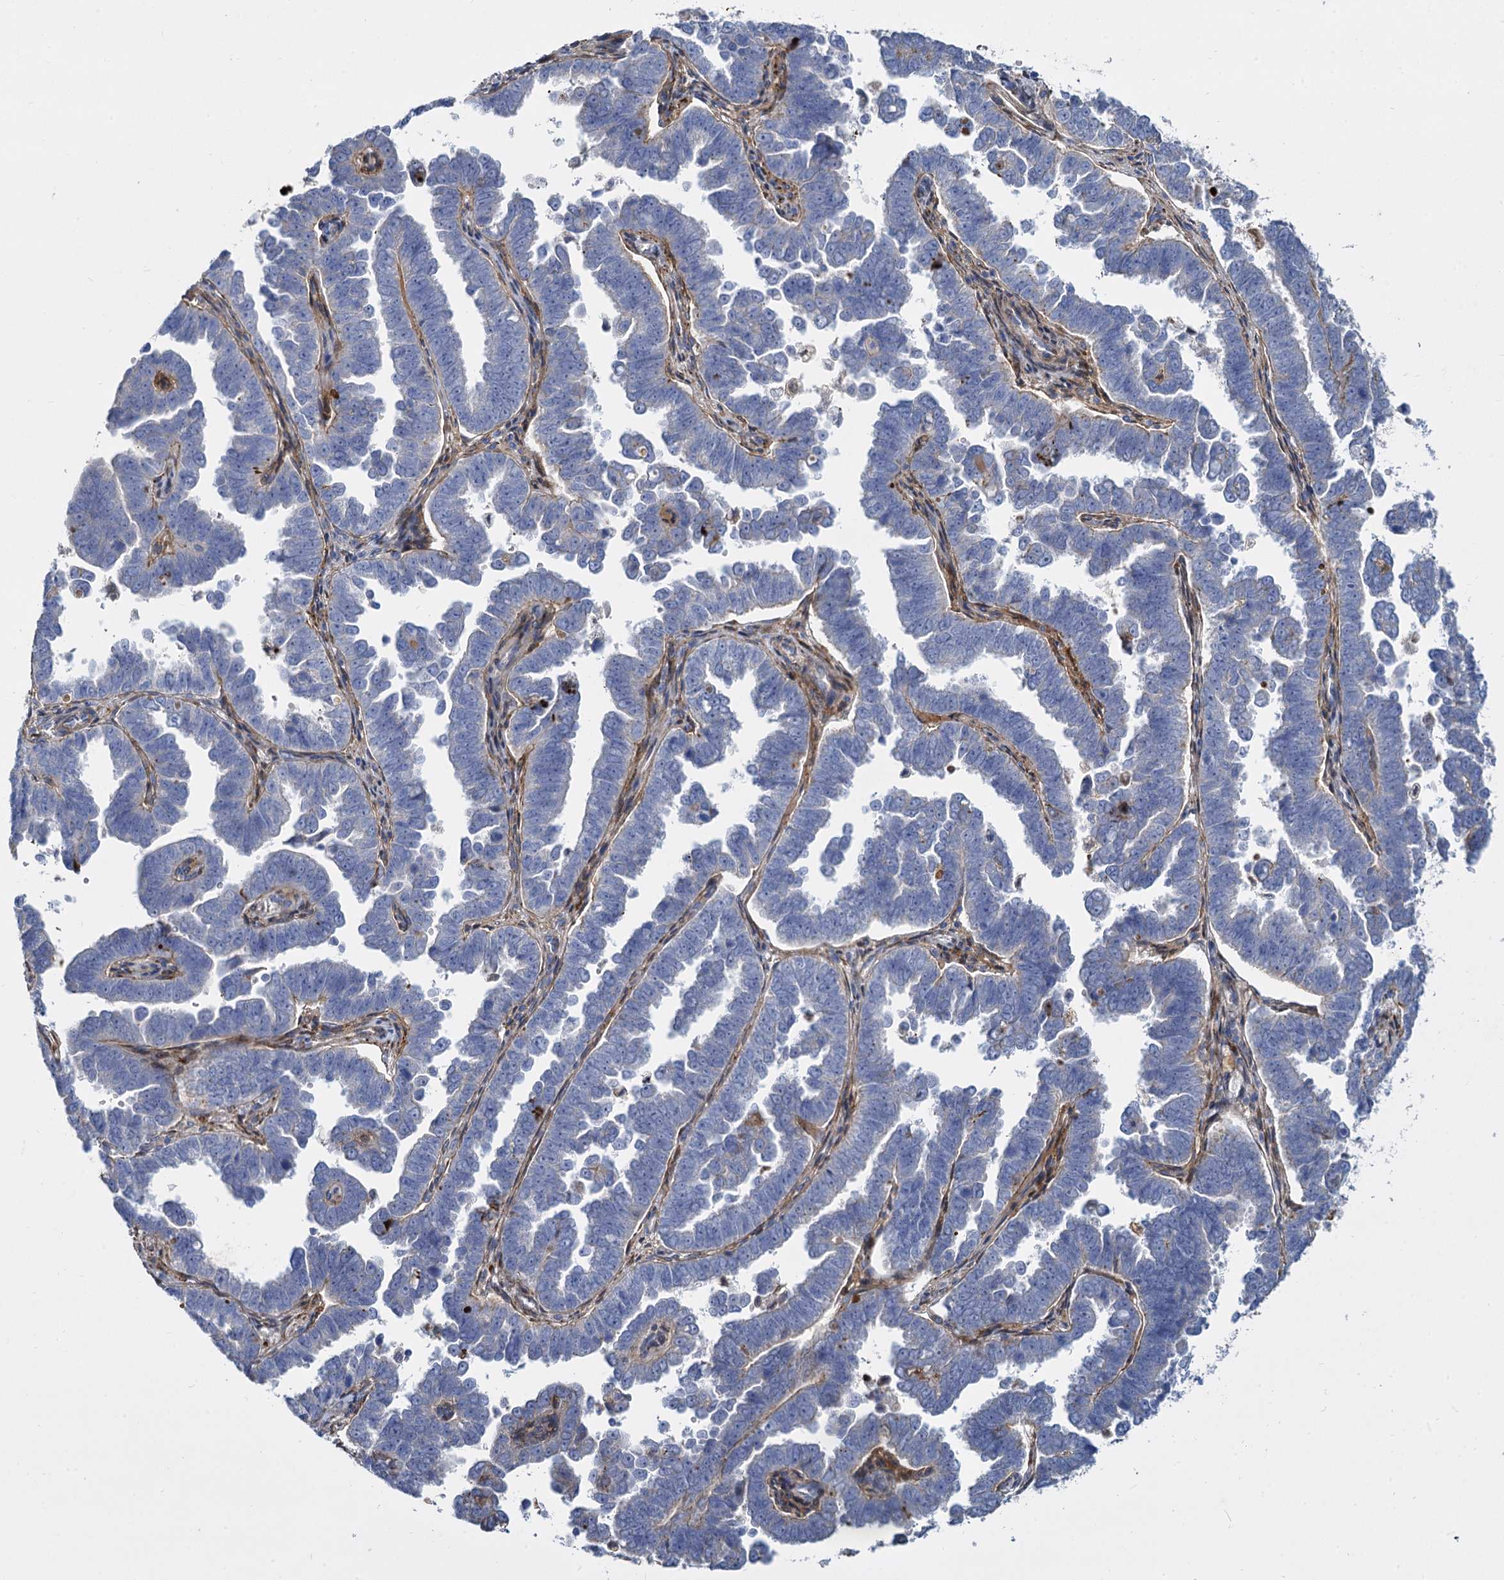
{"staining": {"intensity": "negative", "quantity": "none", "location": "none"}, "tissue": "endometrial cancer", "cell_type": "Tumor cells", "image_type": "cancer", "snomed": [{"axis": "morphology", "description": "Adenocarcinoma, NOS"}, {"axis": "topography", "description": "Endometrium"}], "caption": "This is a micrograph of immunohistochemistry (IHC) staining of endometrial adenocarcinoma, which shows no positivity in tumor cells.", "gene": "TRIM77", "patient": {"sex": "female", "age": 75}}